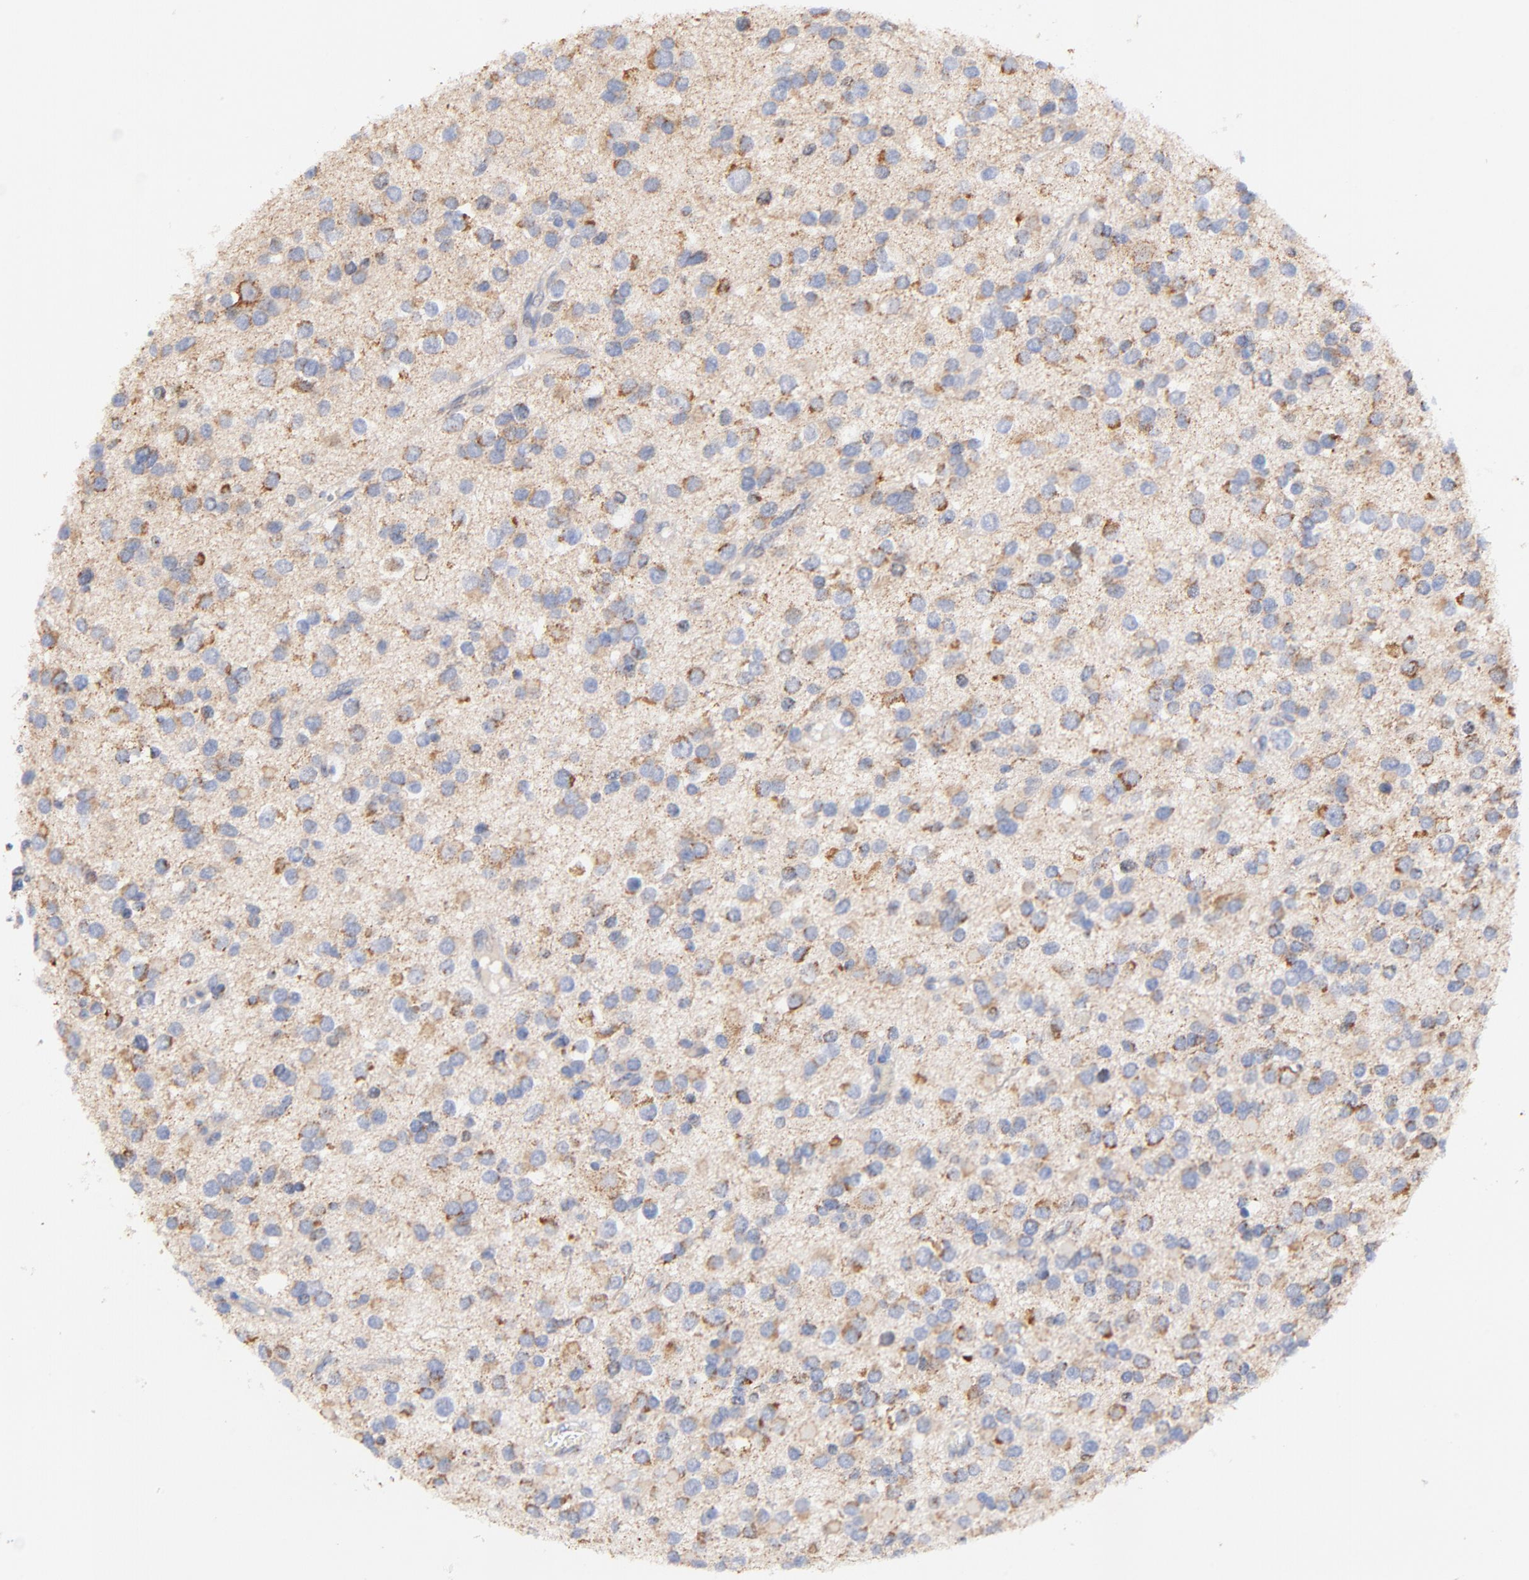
{"staining": {"intensity": "moderate", "quantity": "<25%", "location": "cytoplasmic/membranous"}, "tissue": "glioma", "cell_type": "Tumor cells", "image_type": "cancer", "snomed": [{"axis": "morphology", "description": "Glioma, malignant, Low grade"}, {"axis": "topography", "description": "Brain"}], "caption": "Immunohistochemical staining of glioma exhibits low levels of moderate cytoplasmic/membranous protein positivity in about <25% of tumor cells. Immunohistochemistry stains the protein of interest in brown and the nuclei are stained blue.", "gene": "ATP5F1D", "patient": {"sex": "male", "age": 42}}